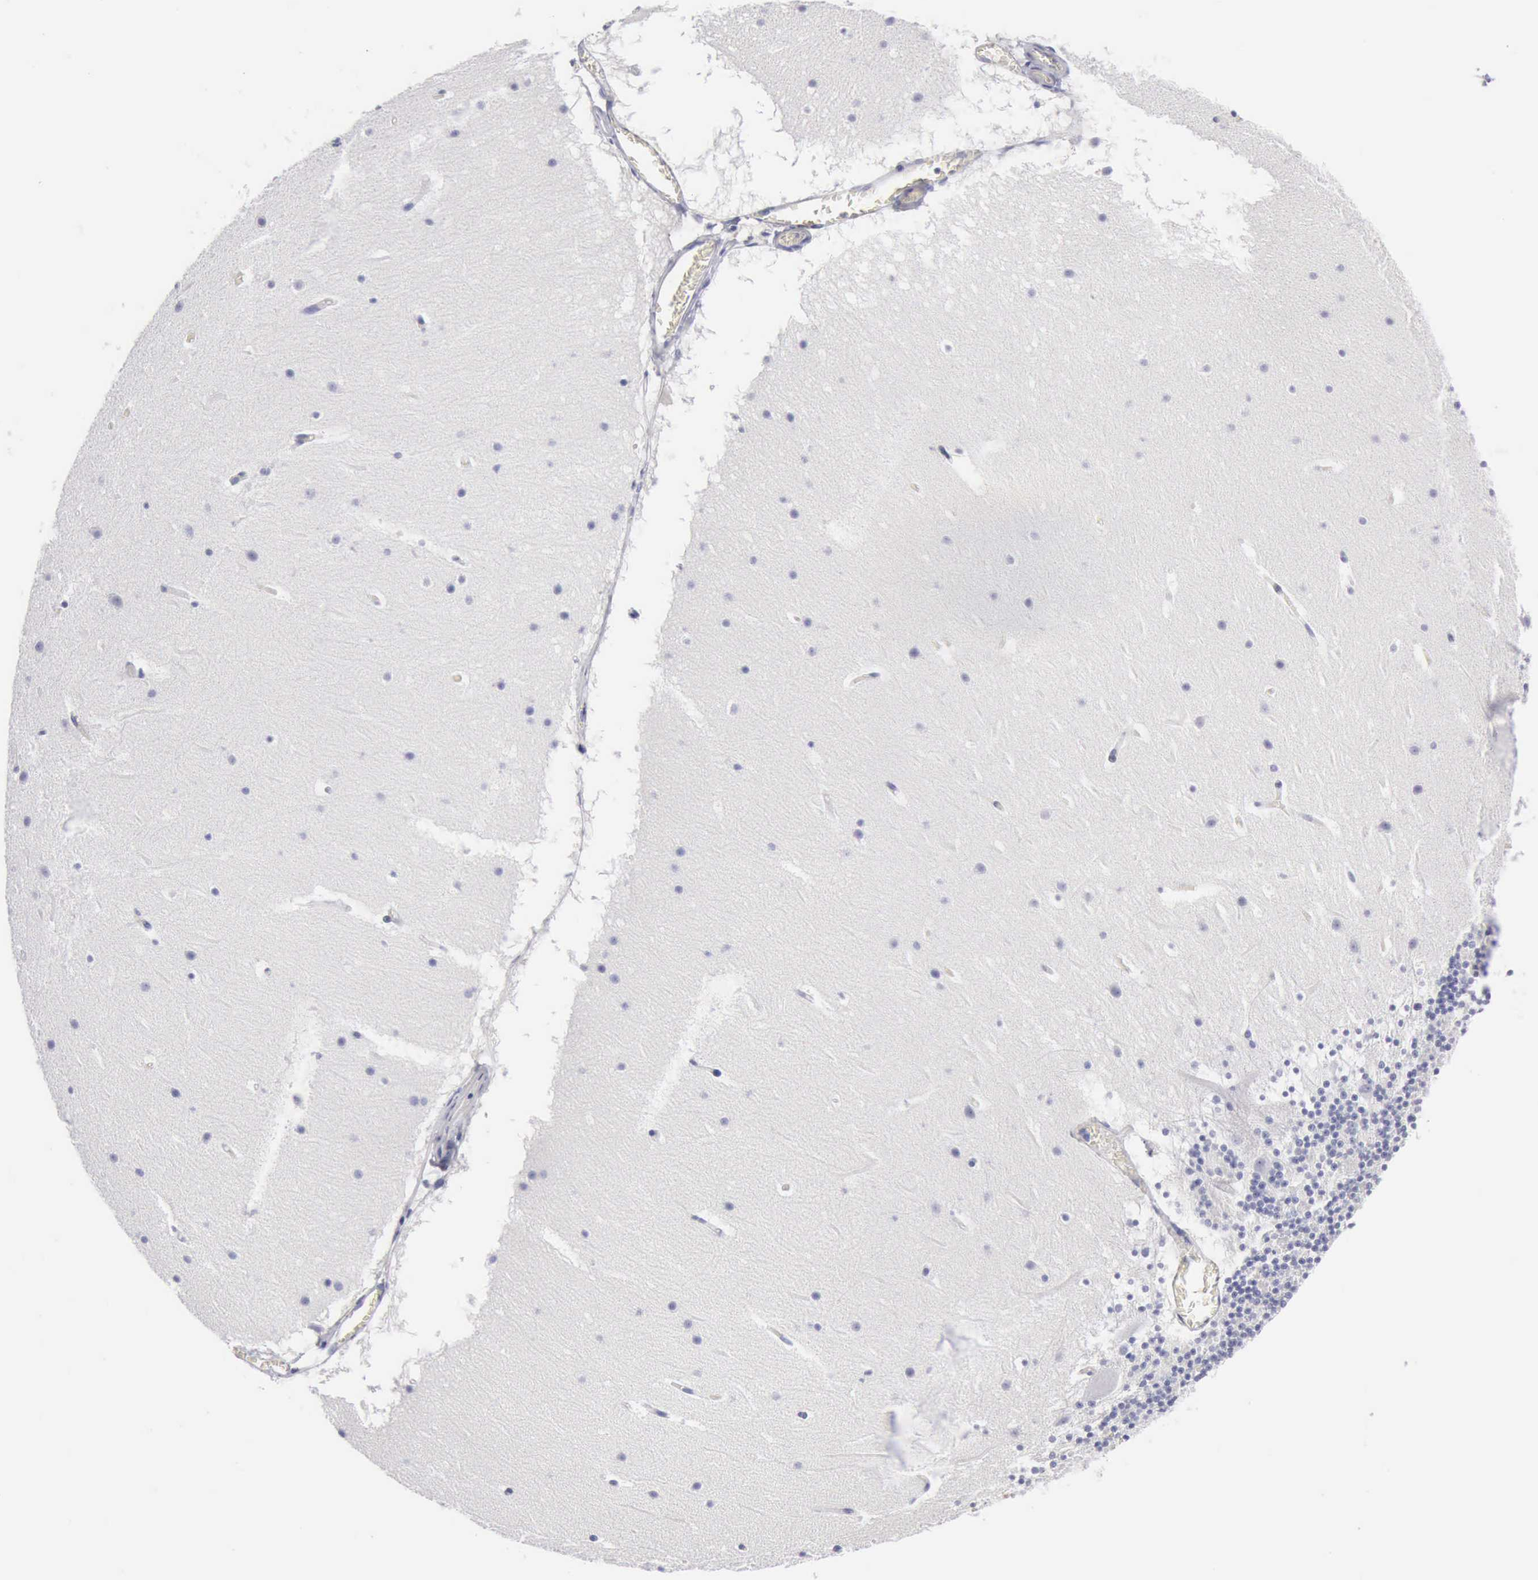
{"staining": {"intensity": "negative", "quantity": "none", "location": "none"}, "tissue": "cerebellum", "cell_type": "Cells in granular layer", "image_type": "normal", "snomed": [{"axis": "morphology", "description": "Normal tissue, NOS"}, {"axis": "topography", "description": "Cerebellum"}], "caption": "Cells in granular layer show no significant protein expression in unremarkable cerebellum. (Stains: DAB (3,3'-diaminobenzidine) immunohistochemistry (IHC) with hematoxylin counter stain, Microscopy: brightfield microscopy at high magnification).", "gene": "CYP19A1", "patient": {"sex": "male", "age": 45}}